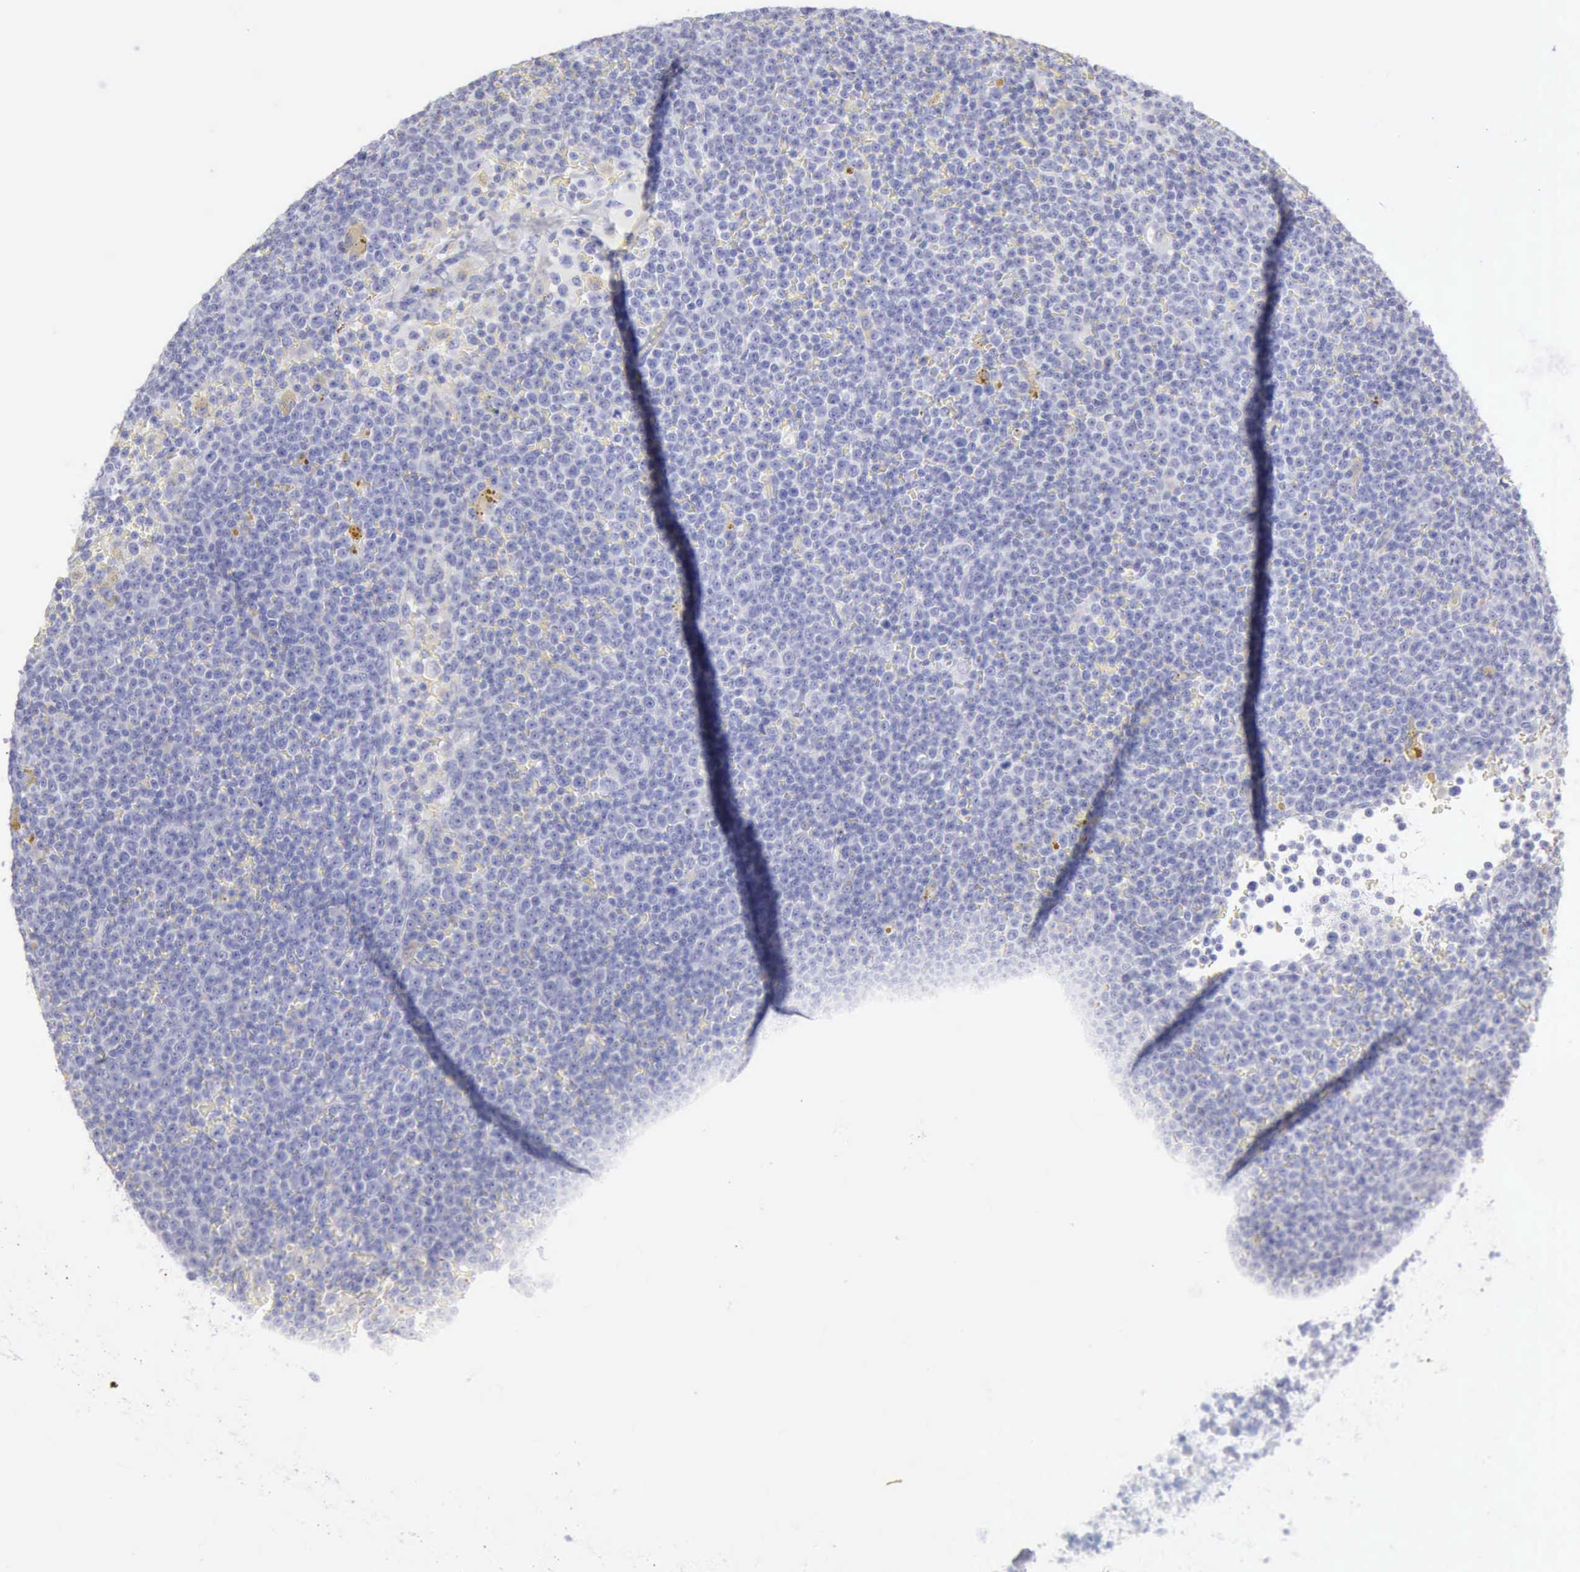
{"staining": {"intensity": "negative", "quantity": "none", "location": "none"}, "tissue": "lymphoma", "cell_type": "Tumor cells", "image_type": "cancer", "snomed": [{"axis": "morphology", "description": "Malignant lymphoma, non-Hodgkin's type, Low grade"}, {"axis": "topography", "description": "Lymph node"}], "caption": "High magnification brightfield microscopy of malignant lymphoma, non-Hodgkin's type (low-grade) stained with DAB (brown) and counterstained with hematoxylin (blue): tumor cells show no significant positivity.", "gene": "KRT5", "patient": {"sex": "male", "age": 50}}